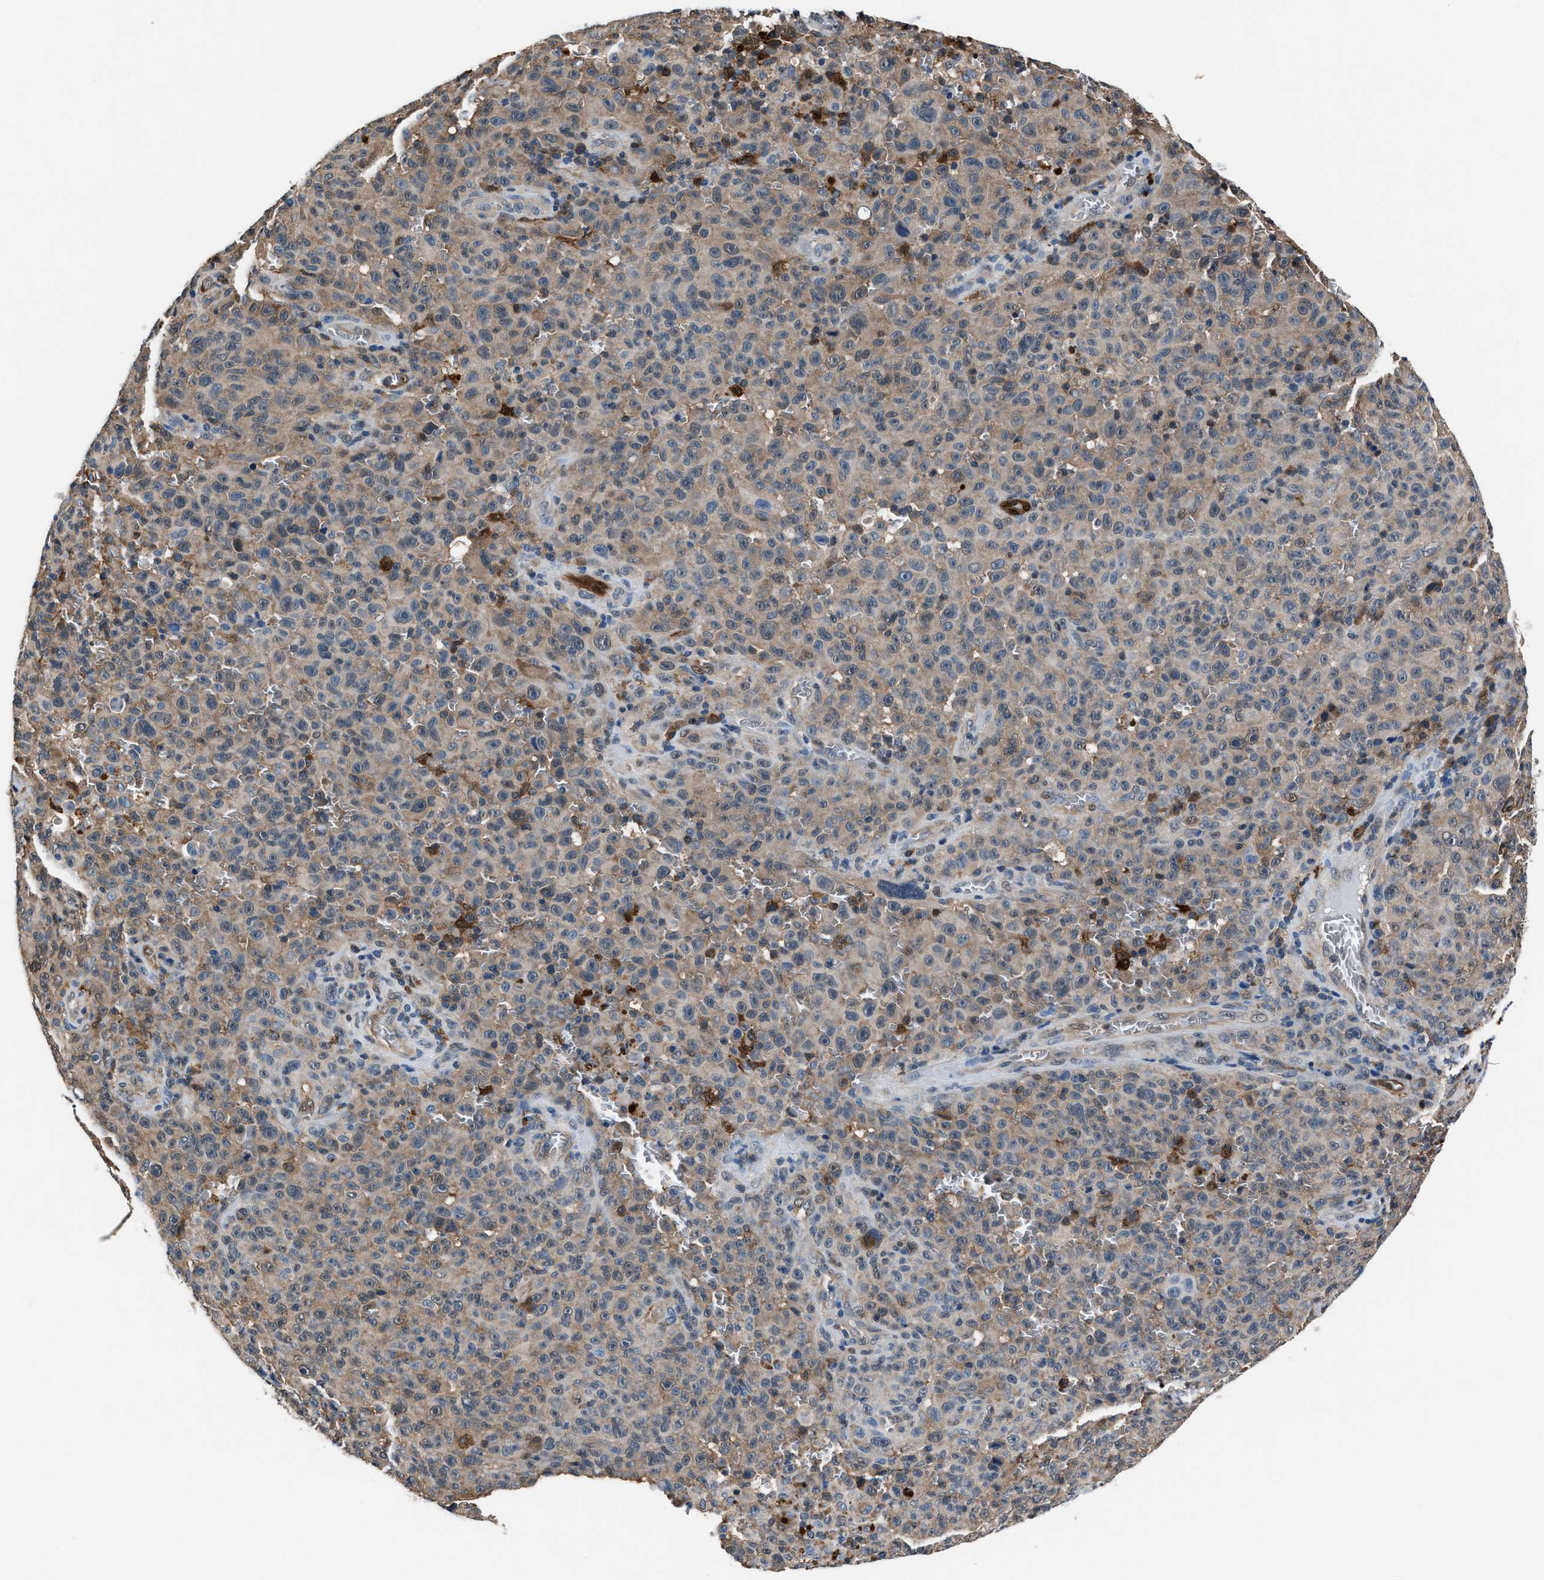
{"staining": {"intensity": "weak", "quantity": "<25%", "location": "cytoplasmic/membranous"}, "tissue": "melanoma", "cell_type": "Tumor cells", "image_type": "cancer", "snomed": [{"axis": "morphology", "description": "Malignant melanoma, NOS"}, {"axis": "topography", "description": "Skin"}], "caption": "This is a image of immunohistochemistry (IHC) staining of malignant melanoma, which shows no staining in tumor cells.", "gene": "PPA1", "patient": {"sex": "female", "age": 82}}